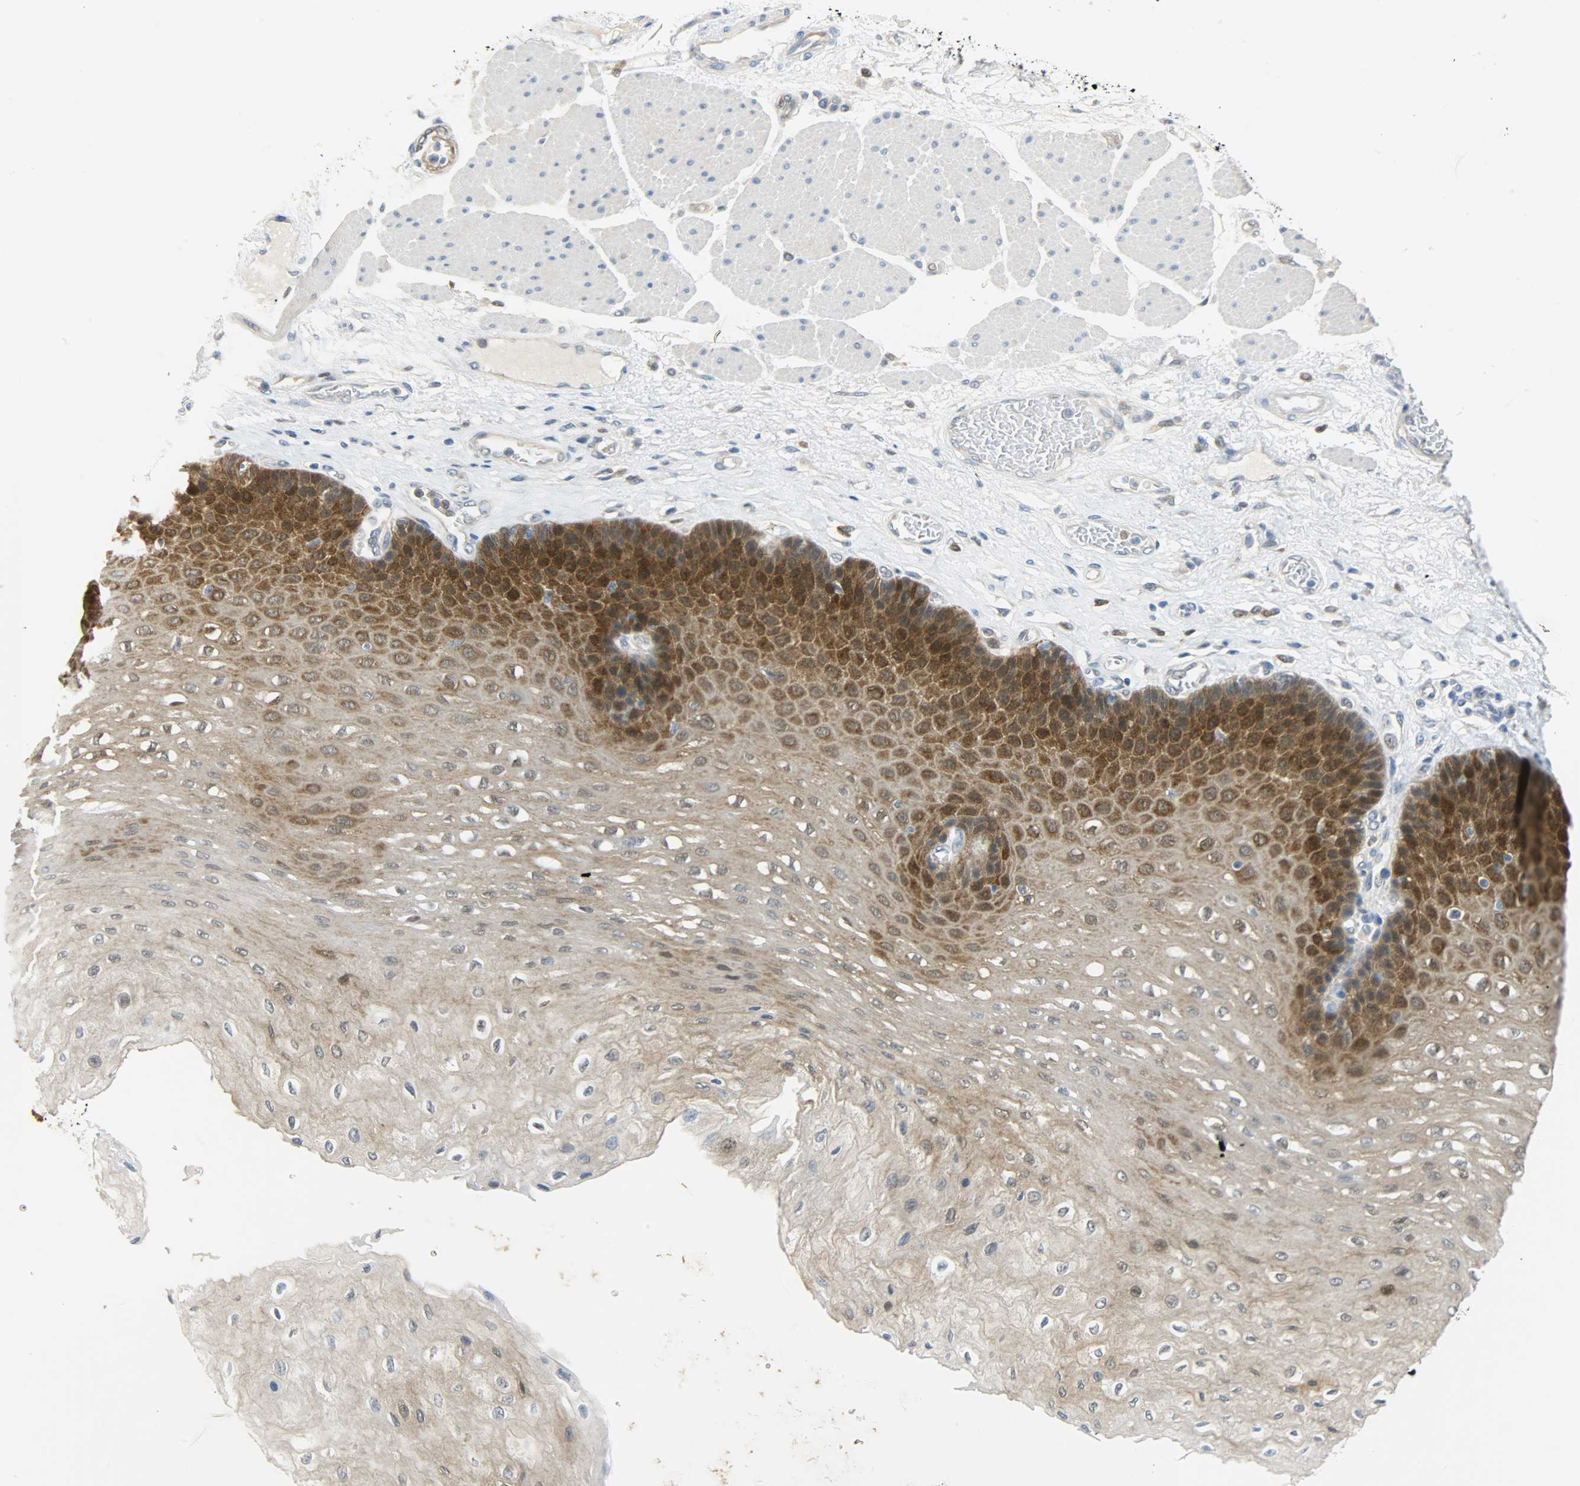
{"staining": {"intensity": "strong", "quantity": "<25%", "location": "cytoplasmic/membranous"}, "tissue": "esophagus", "cell_type": "Squamous epithelial cells", "image_type": "normal", "snomed": [{"axis": "morphology", "description": "Normal tissue, NOS"}, {"axis": "topography", "description": "Esophagus"}], "caption": "Strong cytoplasmic/membranous expression for a protein is identified in about <25% of squamous epithelial cells of unremarkable esophagus using immunohistochemistry (IHC).", "gene": "EIF4EBP1", "patient": {"sex": "female", "age": 72}}